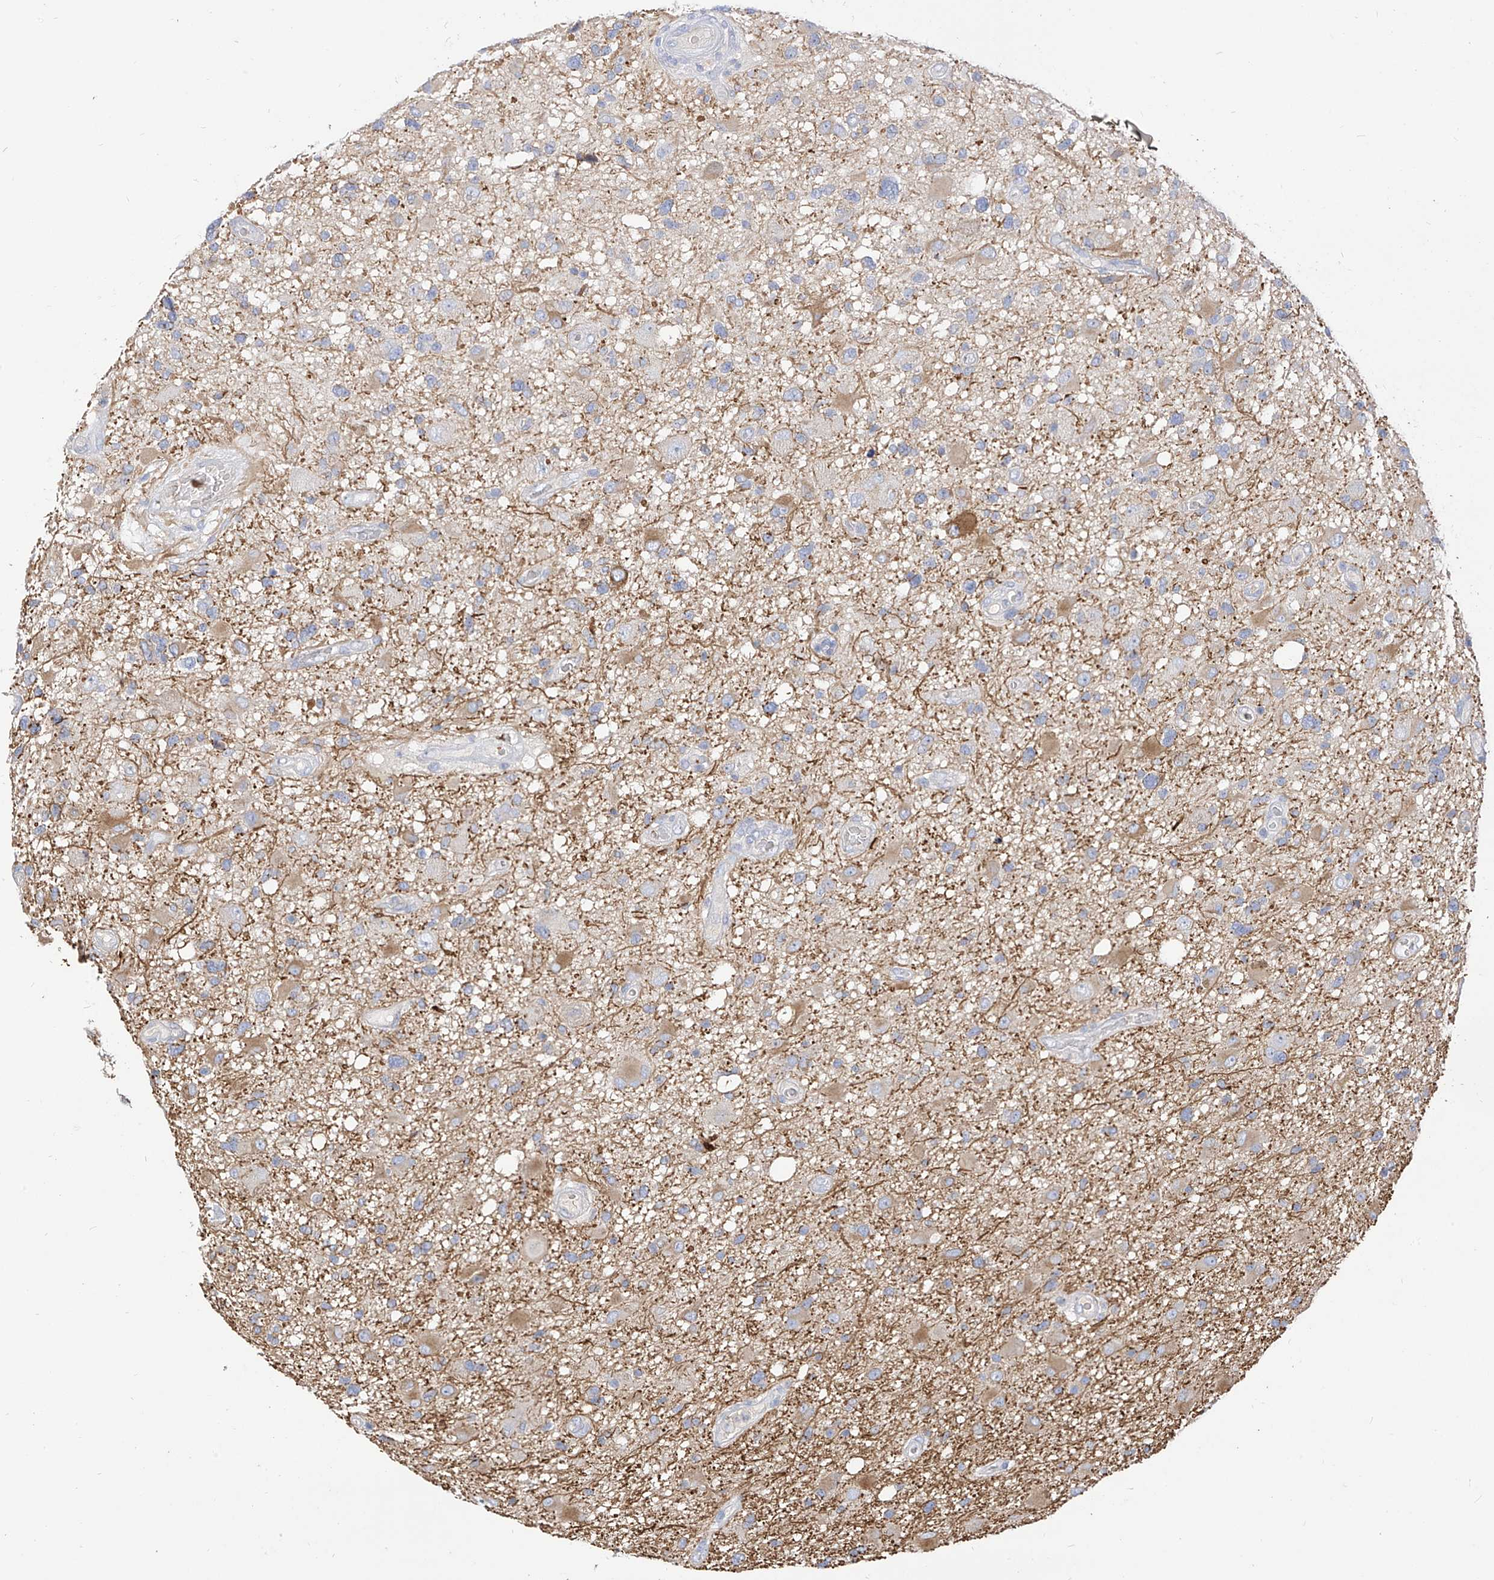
{"staining": {"intensity": "moderate", "quantity": "<25%", "location": "cytoplasmic/membranous"}, "tissue": "glioma", "cell_type": "Tumor cells", "image_type": "cancer", "snomed": [{"axis": "morphology", "description": "Glioma, malignant, High grade"}, {"axis": "topography", "description": "Brain"}], "caption": "This is an image of immunohistochemistry (IHC) staining of glioma, which shows moderate expression in the cytoplasmic/membranous of tumor cells.", "gene": "RASA2", "patient": {"sex": "male", "age": 33}}